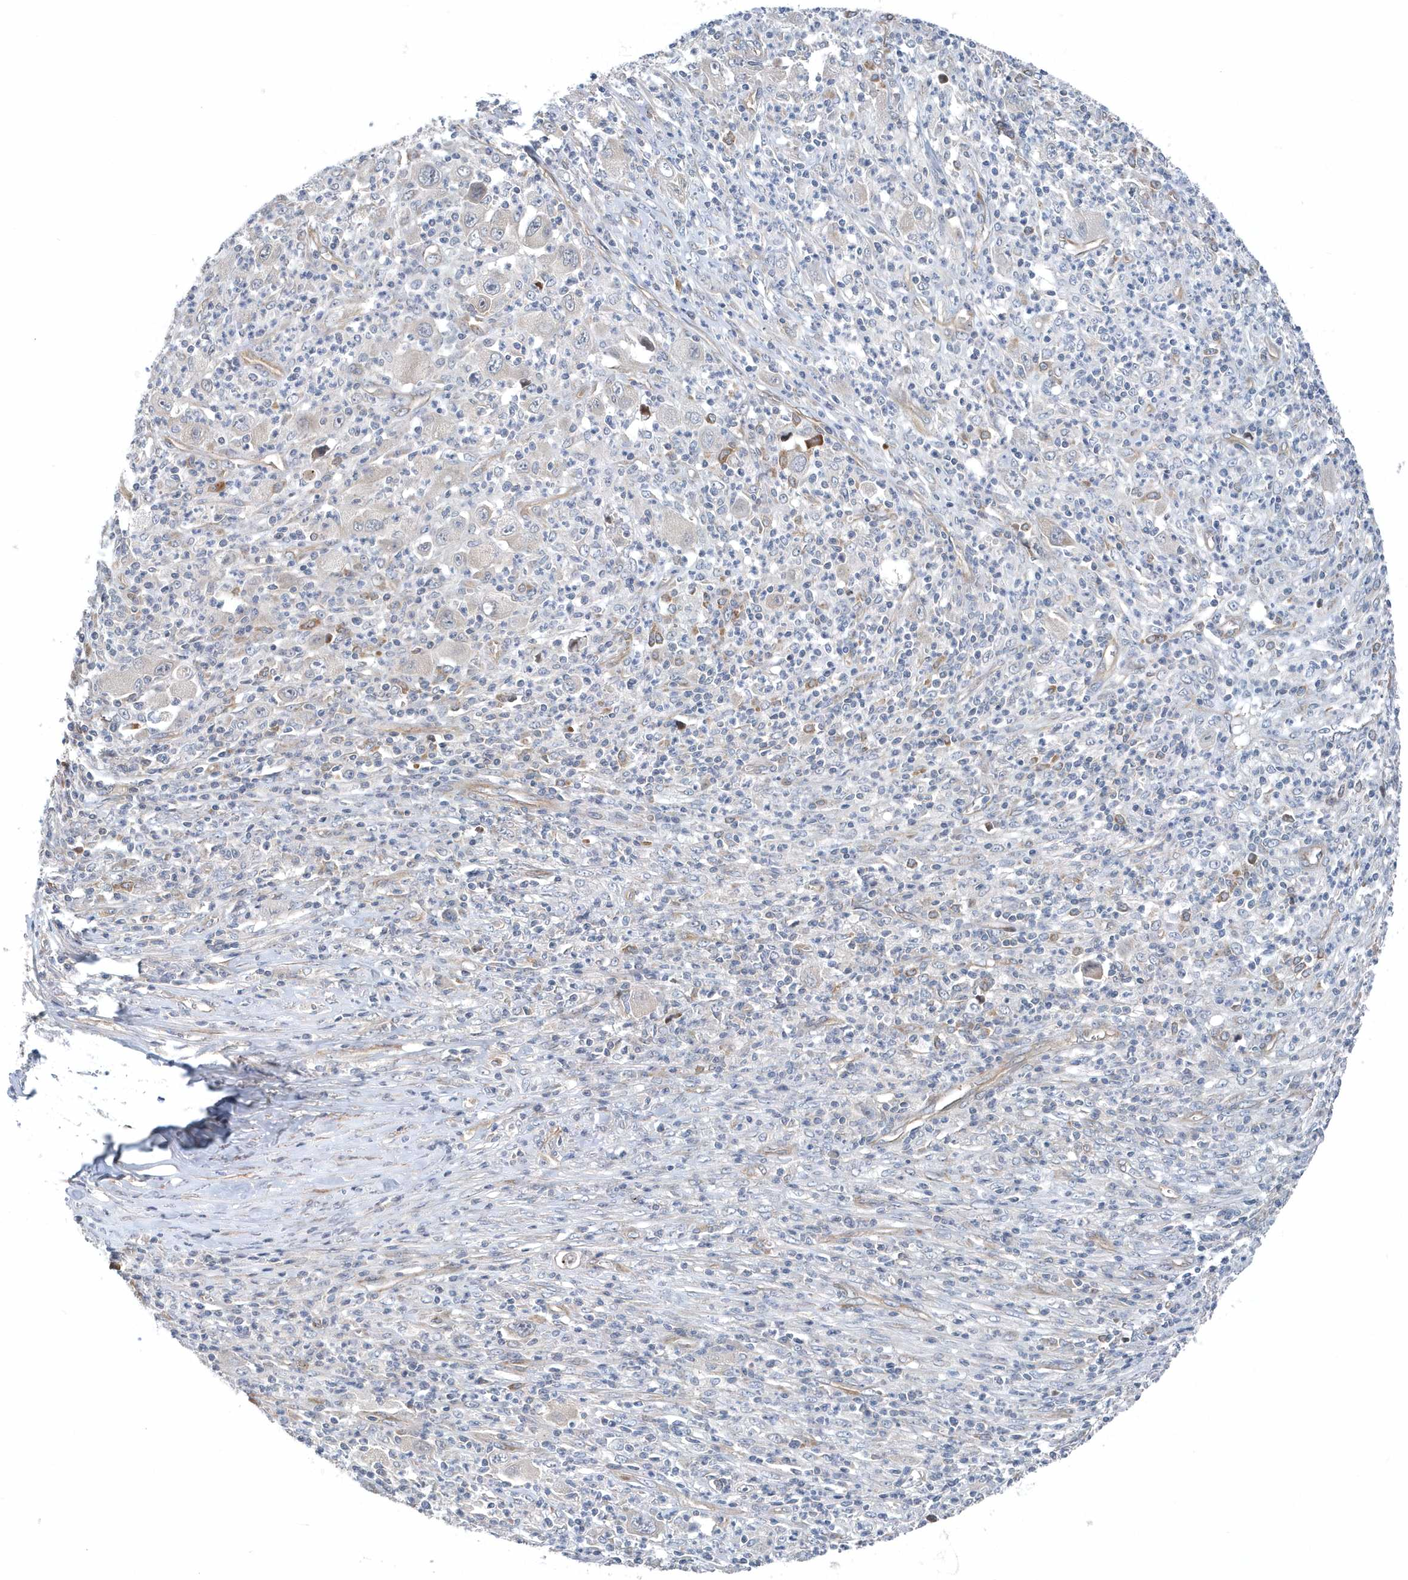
{"staining": {"intensity": "moderate", "quantity": "25%-75%", "location": "cytoplasmic/membranous"}, "tissue": "melanoma", "cell_type": "Tumor cells", "image_type": "cancer", "snomed": [{"axis": "morphology", "description": "Malignant melanoma, Metastatic site"}, {"axis": "topography", "description": "Skin"}], "caption": "Immunohistochemistry (IHC) image of malignant melanoma (metastatic site) stained for a protein (brown), which shows medium levels of moderate cytoplasmic/membranous positivity in approximately 25%-75% of tumor cells.", "gene": "MCC", "patient": {"sex": "female", "age": 56}}